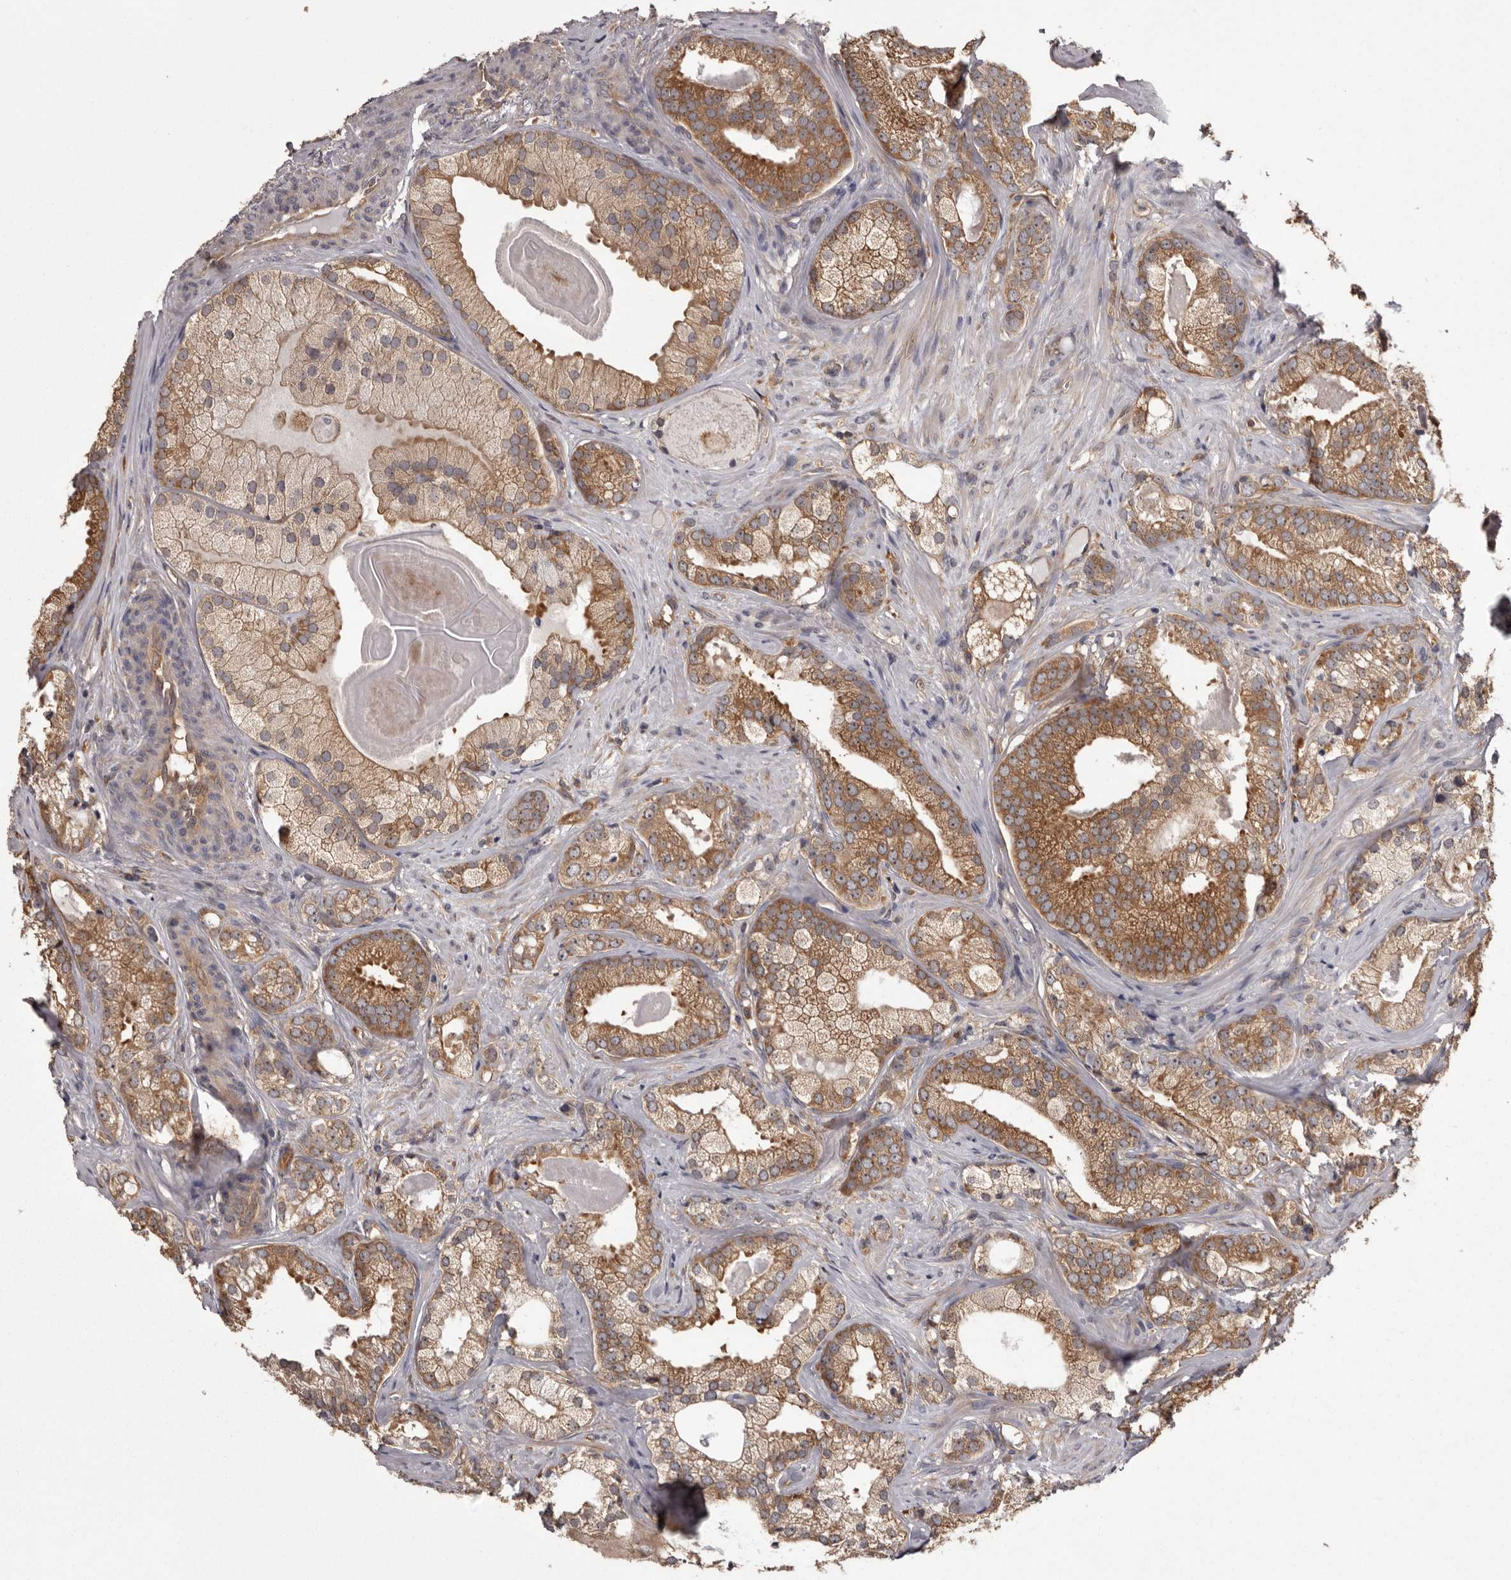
{"staining": {"intensity": "moderate", "quantity": ">75%", "location": "cytoplasmic/membranous"}, "tissue": "prostate cancer", "cell_type": "Tumor cells", "image_type": "cancer", "snomed": [{"axis": "morphology", "description": "Normal morphology"}, {"axis": "morphology", "description": "Adenocarcinoma, Low grade"}, {"axis": "topography", "description": "Prostate"}], "caption": "The histopathology image shows staining of prostate cancer (adenocarcinoma (low-grade)), revealing moderate cytoplasmic/membranous protein positivity (brown color) within tumor cells.", "gene": "DARS1", "patient": {"sex": "male", "age": 72}}